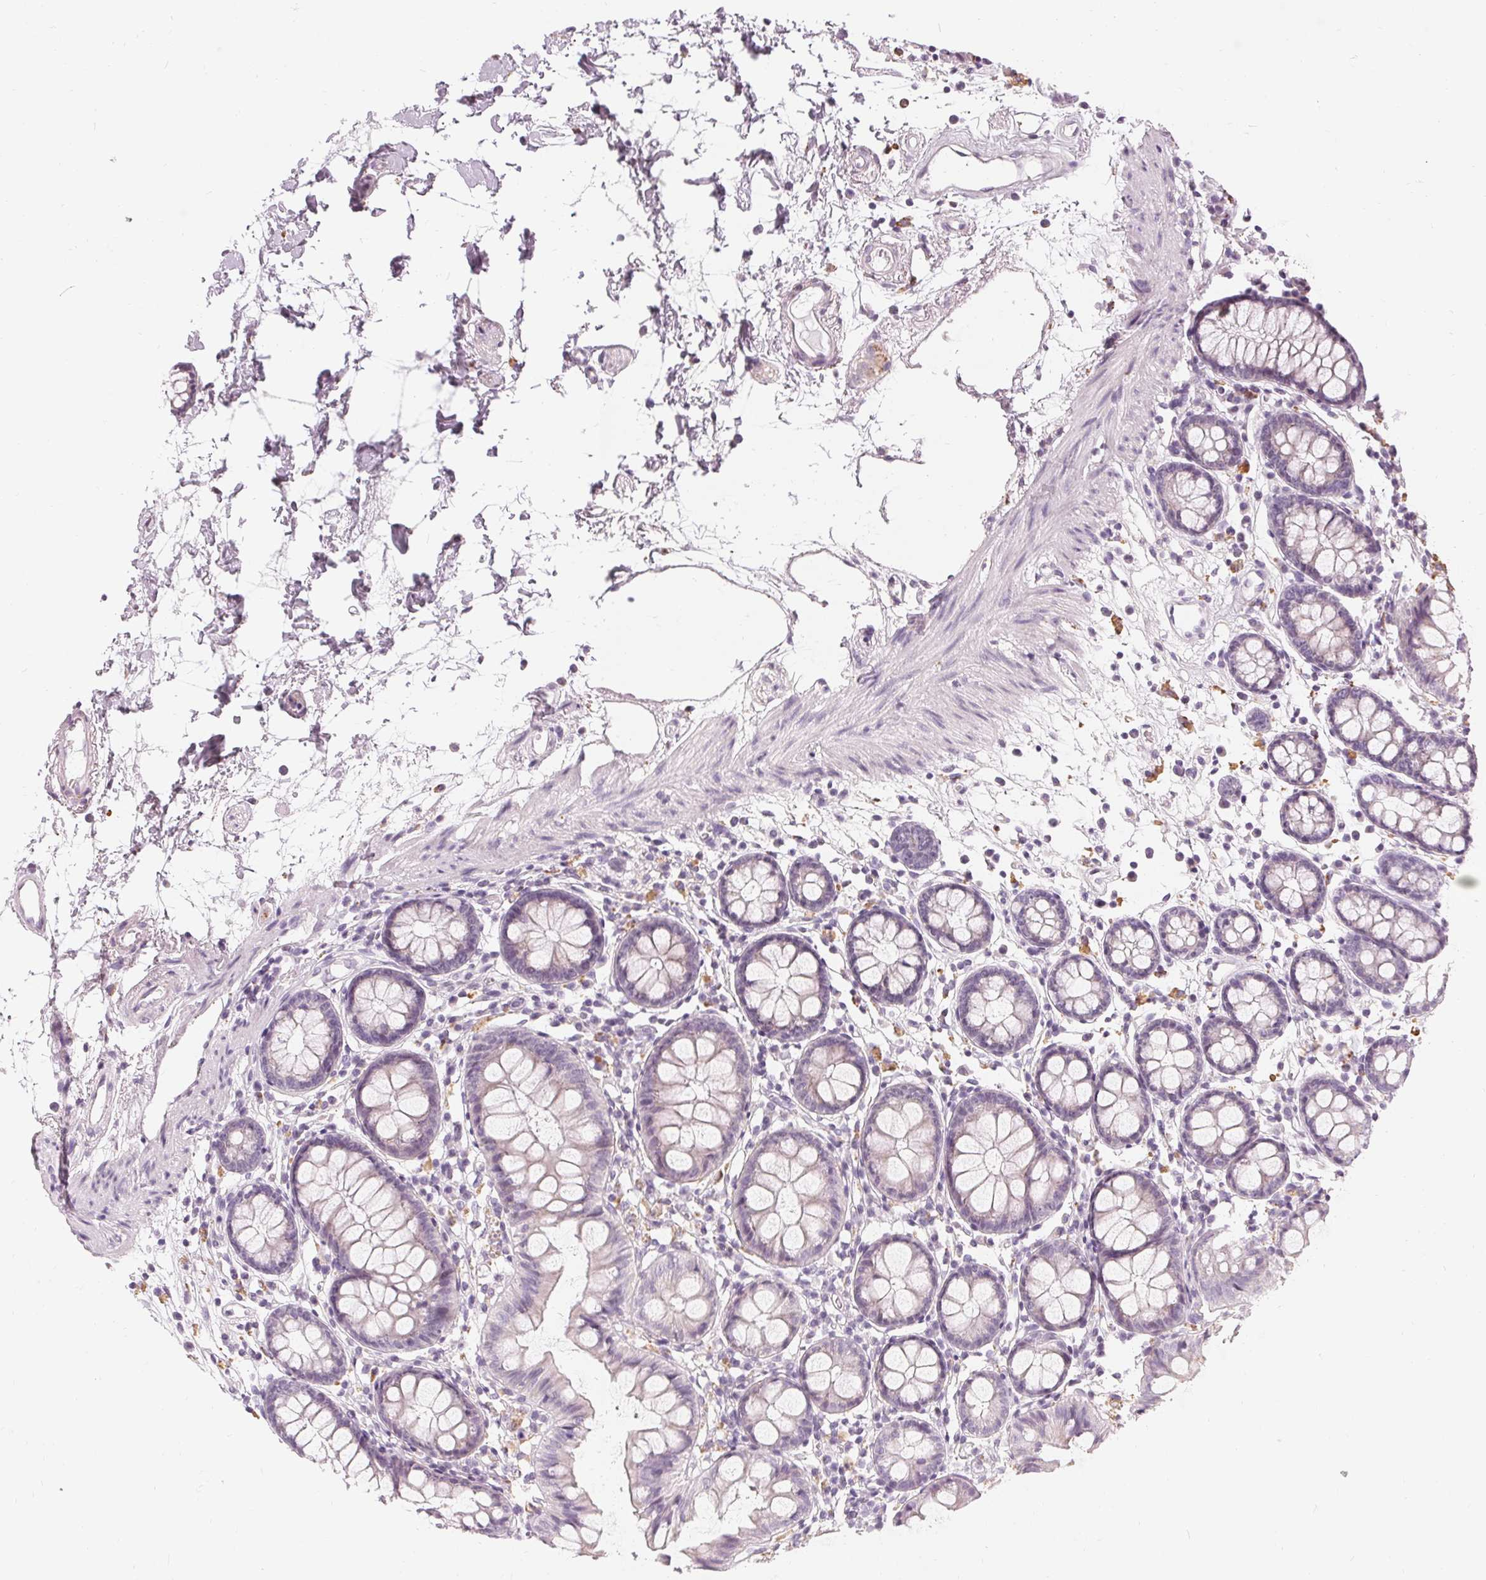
{"staining": {"intensity": "negative", "quantity": "none", "location": "none"}, "tissue": "colon", "cell_type": "Endothelial cells", "image_type": "normal", "snomed": [{"axis": "morphology", "description": "Normal tissue, NOS"}, {"axis": "topography", "description": "Colon"}], "caption": "Endothelial cells show no significant protein staining in benign colon. Brightfield microscopy of immunohistochemistry stained with DAB (3,3'-diaminobenzidine) (brown) and hematoxylin (blue), captured at high magnification.", "gene": "HOPX", "patient": {"sex": "female", "age": 84}}